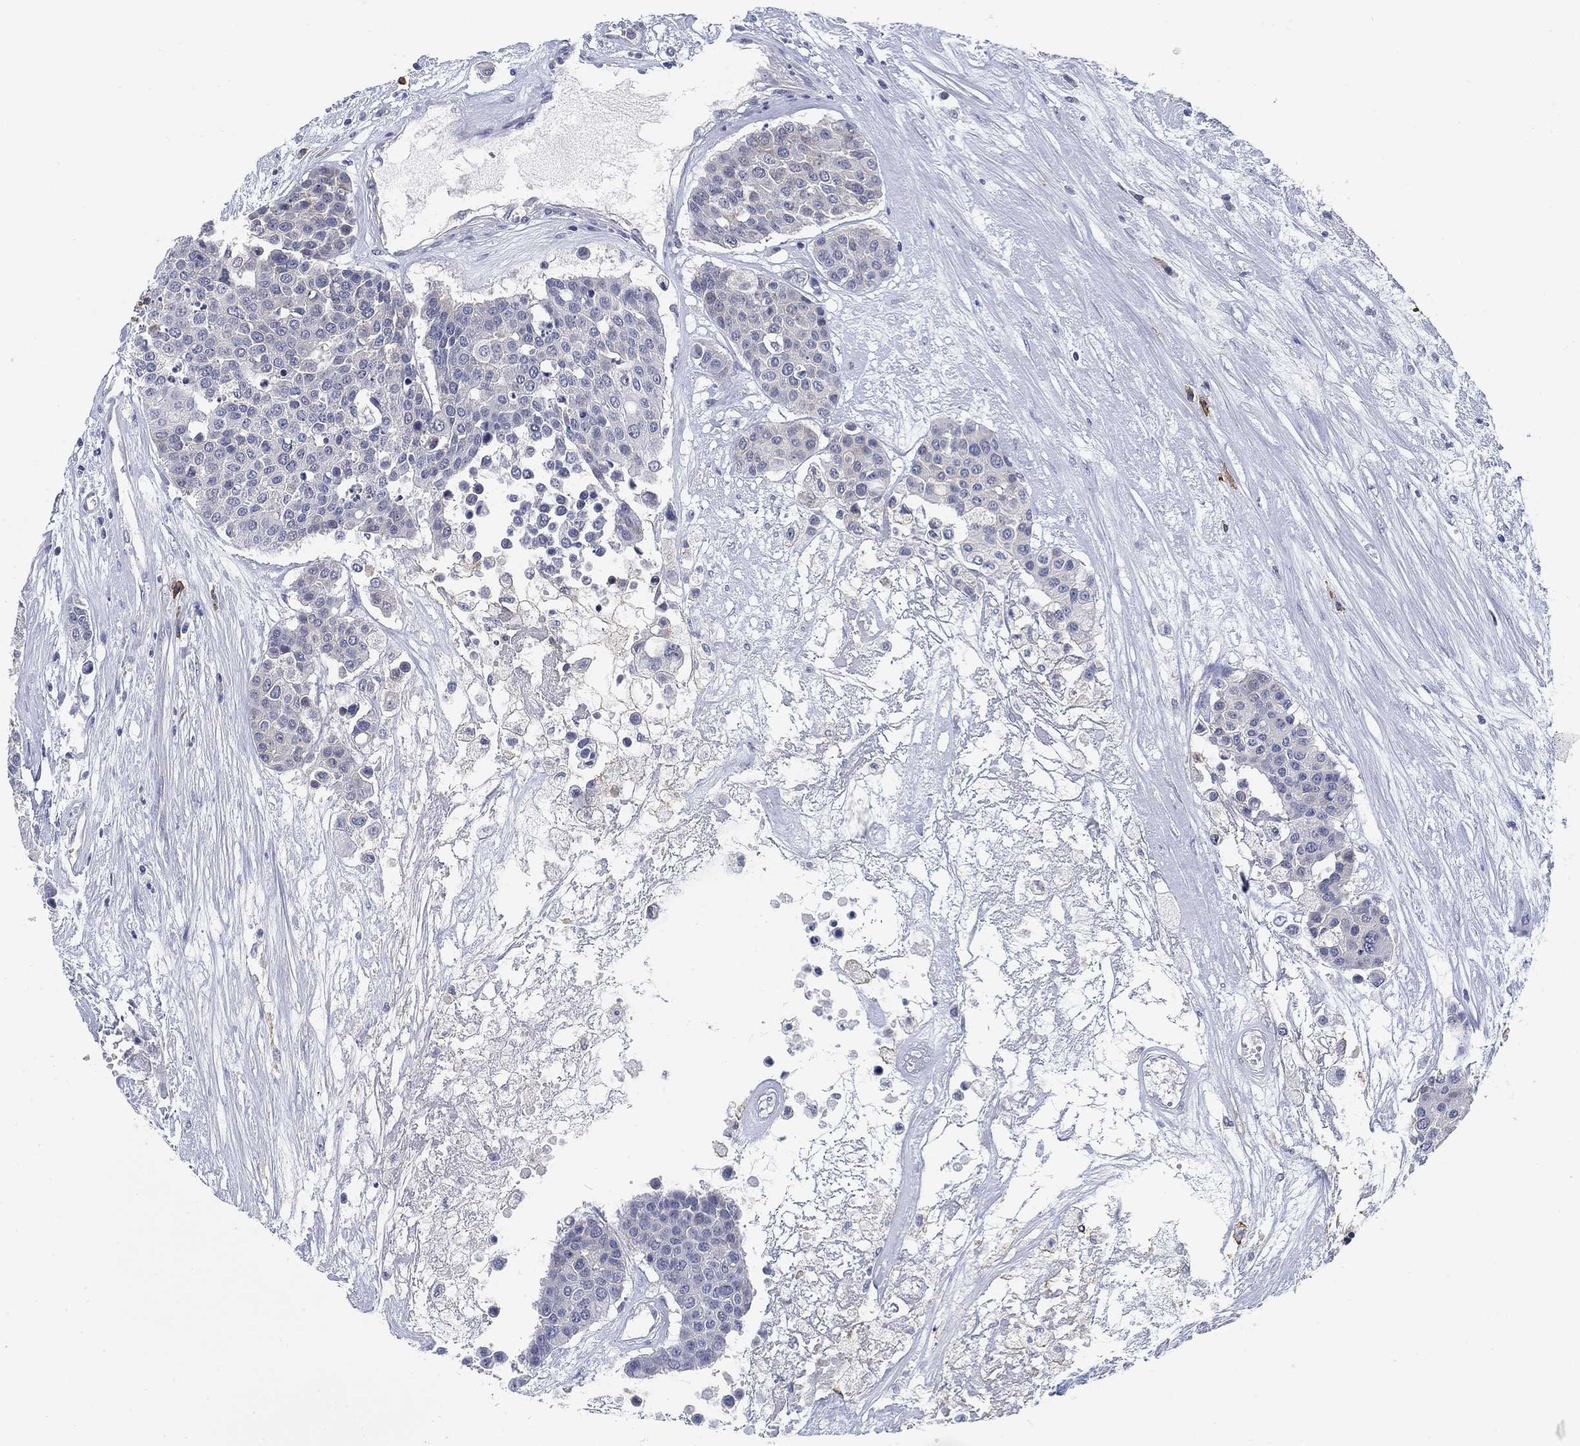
{"staining": {"intensity": "negative", "quantity": "none", "location": "none"}, "tissue": "carcinoid", "cell_type": "Tumor cells", "image_type": "cancer", "snomed": [{"axis": "morphology", "description": "Carcinoid, malignant, NOS"}, {"axis": "topography", "description": "Colon"}], "caption": "Tumor cells are negative for protein expression in human carcinoid.", "gene": "SLC2A5", "patient": {"sex": "male", "age": 81}}